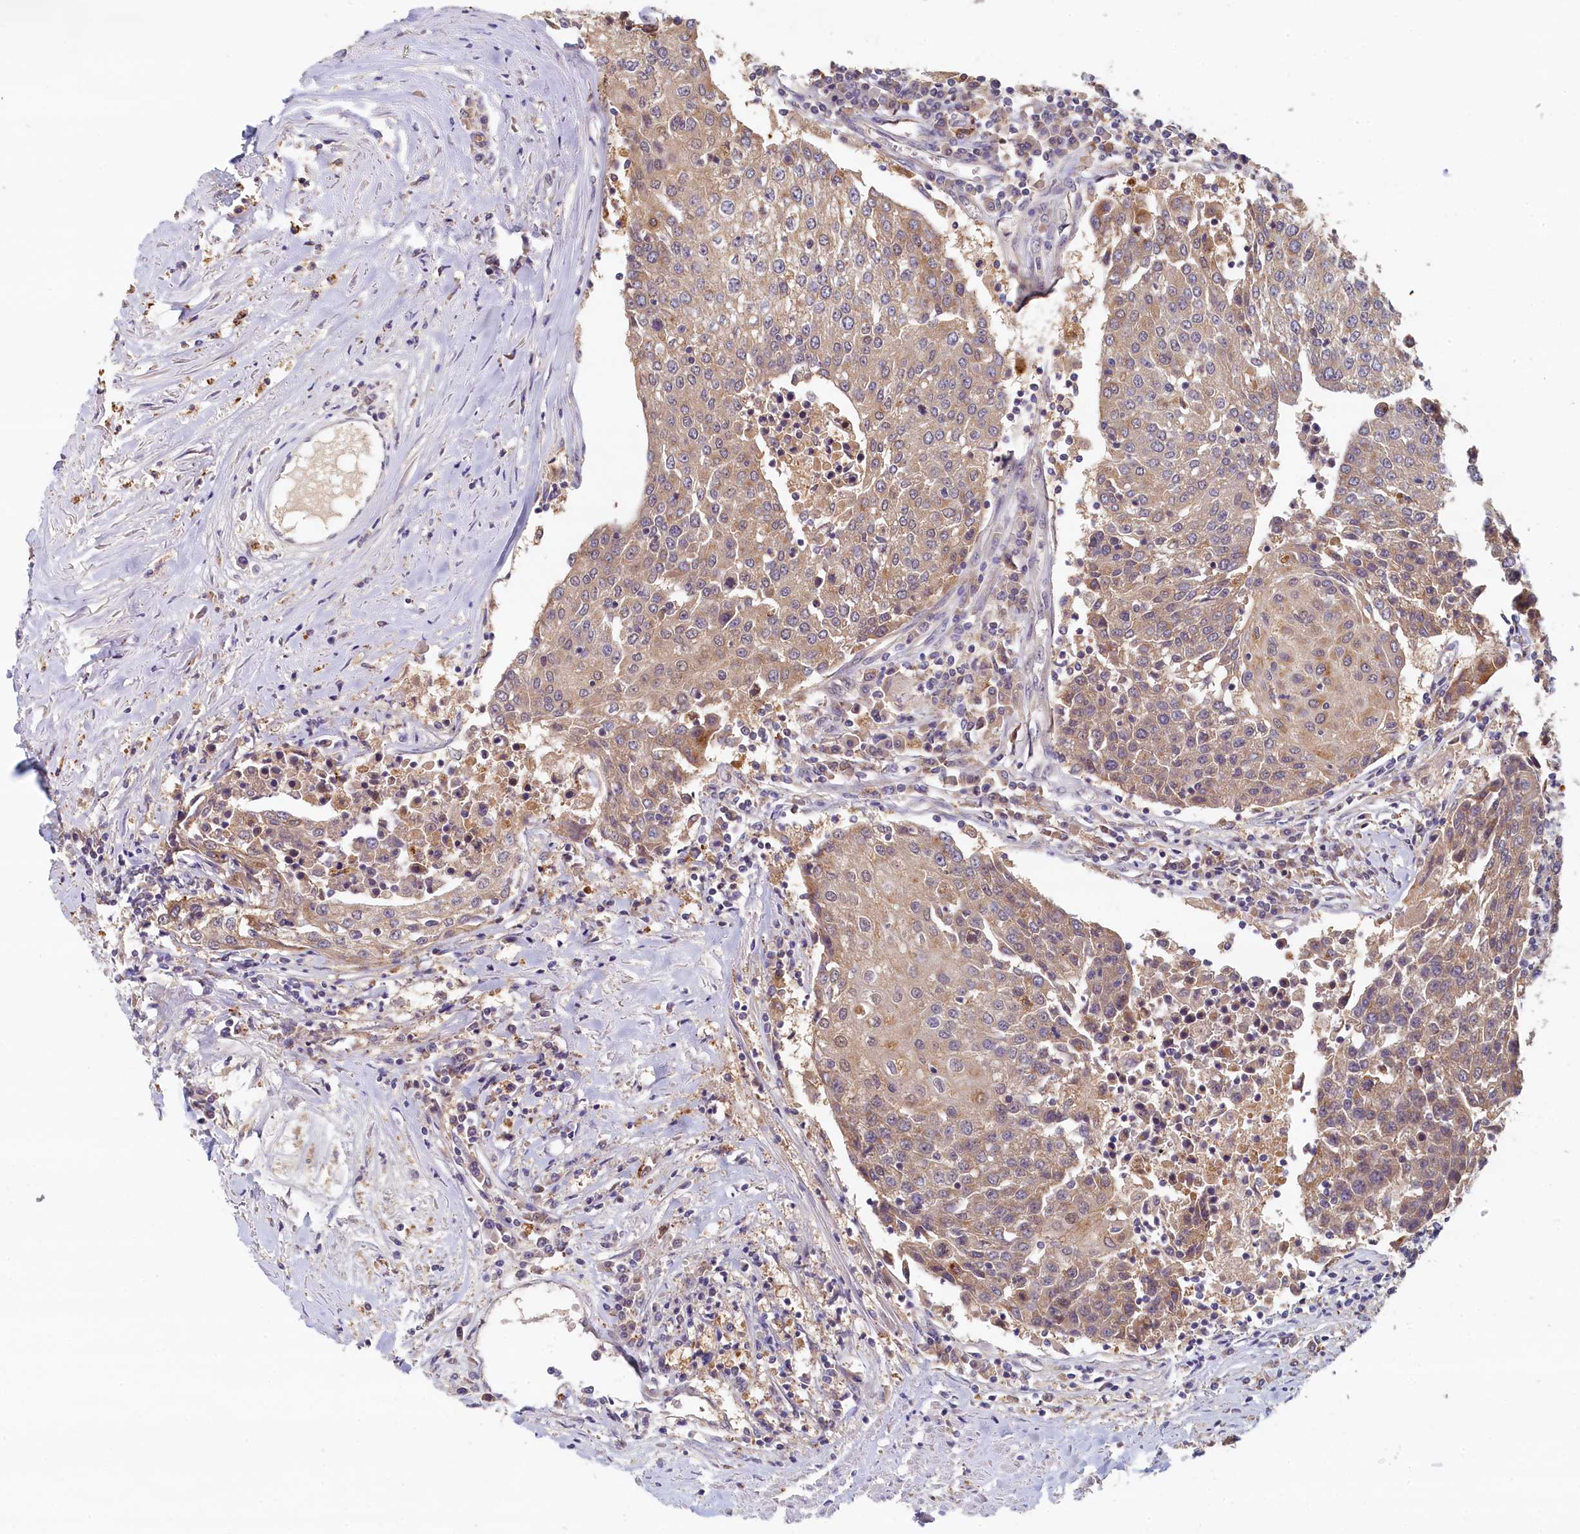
{"staining": {"intensity": "weak", "quantity": ">75%", "location": "cytoplasmic/membranous"}, "tissue": "urothelial cancer", "cell_type": "Tumor cells", "image_type": "cancer", "snomed": [{"axis": "morphology", "description": "Urothelial carcinoma, High grade"}, {"axis": "topography", "description": "Urinary bladder"}], "caption": "Immunohistochemical staining of high-grade urothelial carcinoma exhibits weak cytoplasmic/membranous protein expression in about >75% of tumor cells.", "gene": "NUBP2", "patient": {"sex": "female", "age": 85}}